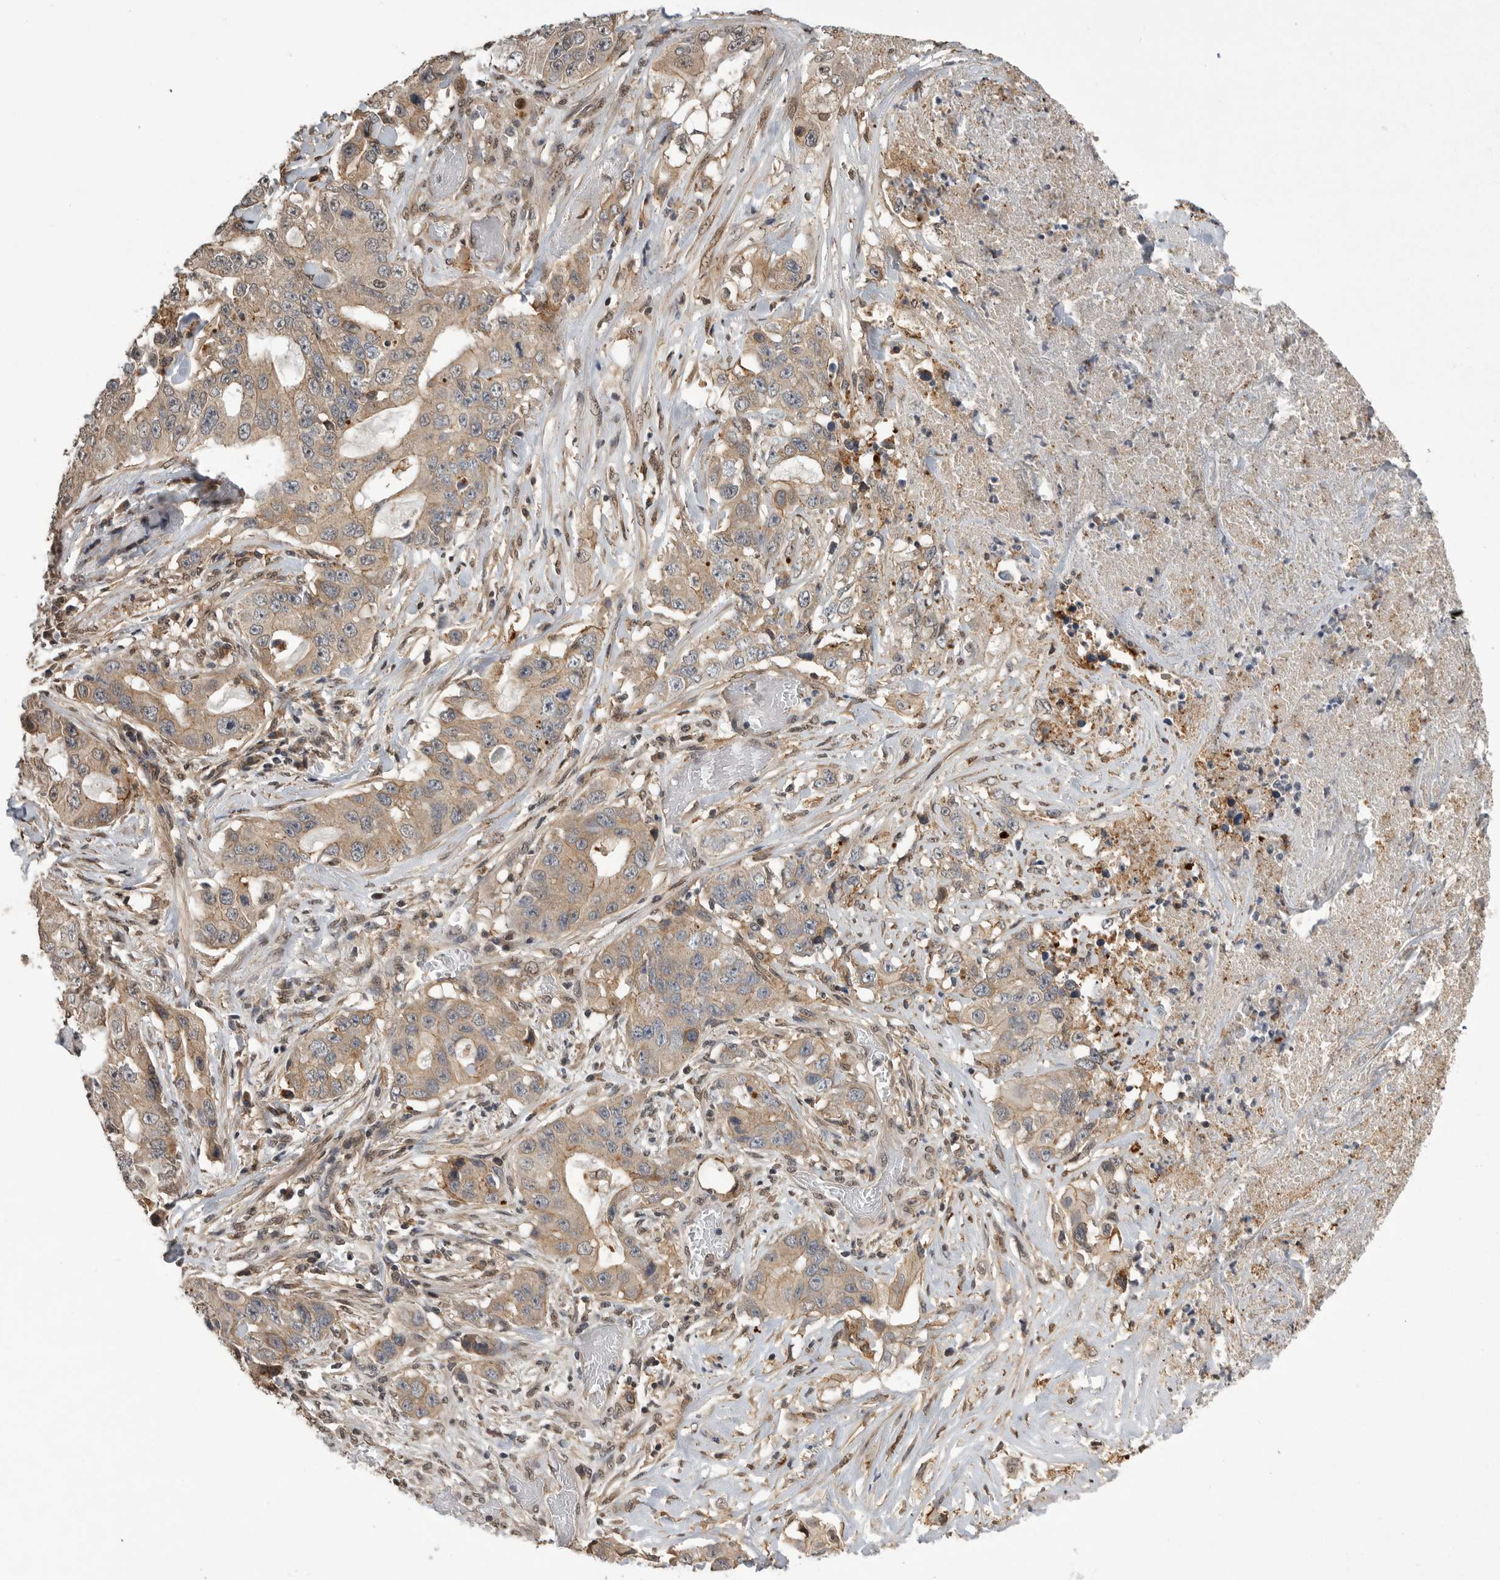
{"staining": {"intensity": "weak", "quantity": ">75%", "location": "cytoplasmic/membranous"}, "tissue": "lung cancer", "cell_type": "Tumor cells", "image_type": "cancer", "snomed": [{"axis": "morphology", "description": "Adenocarcinoma, NOS"}, {"axis": "topography", "description": "Lung"}], "caption": "Weak cytoplasmic/membranous protein positivity is appreciated in about >75% of tumor cells in lung cancer.", "gene": "NECTIN1", "patient": {"sex": "female", "age": 51}}